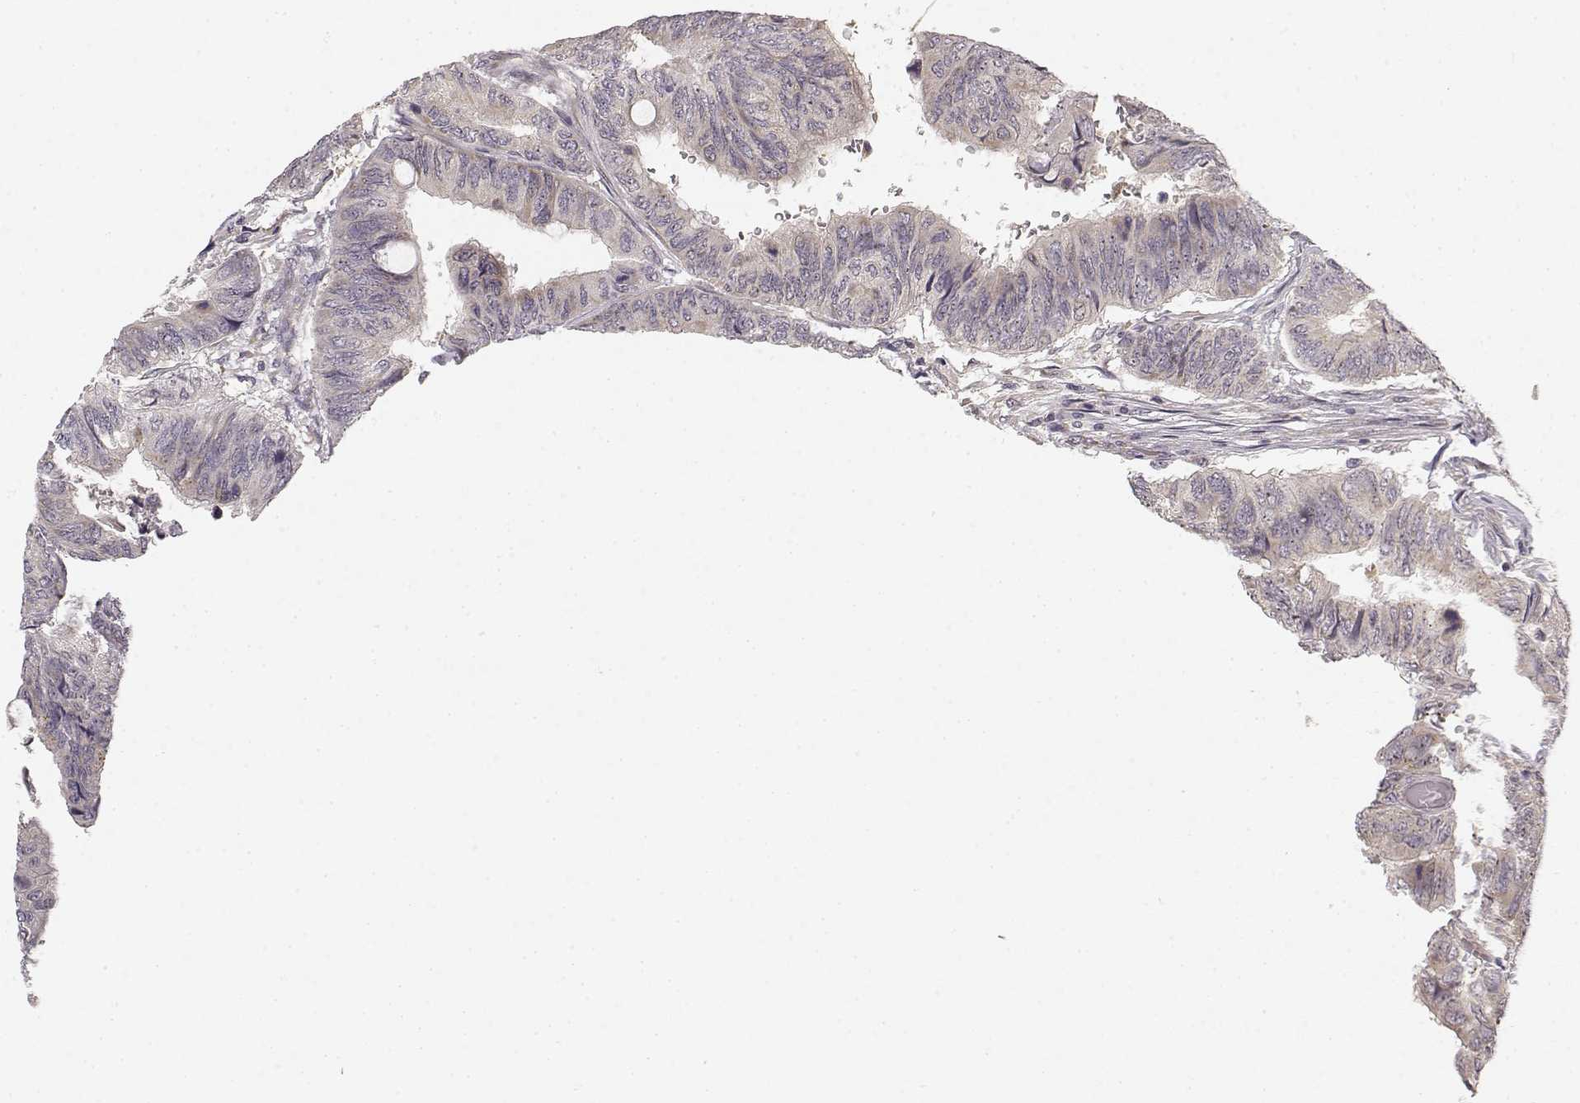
{"staining": {"intensity": "negative", "quantity": "none", "location": "none"}, "tissue": "colorectal cancer", "cell_type": "Tumor cells", "image_type": "cancer", "snomed": [{"axis": "morphology", "description": "Normal tissue, NOS"}, {"axis": "morphology", "description": "Adenocarcinoma, NOS"}, {"axis": "topography", "description": "Rectum"}, {"axis": "topography", "description": "Peripheral nerve tissue"}], "caption": "High power microscopy image of an IHC photomicrograph of colorectal adenocarcinoma, revealing no significant staining in tumor cells.", "gene": "MED12L", "patient": {"sex": "male", "age": 92}}